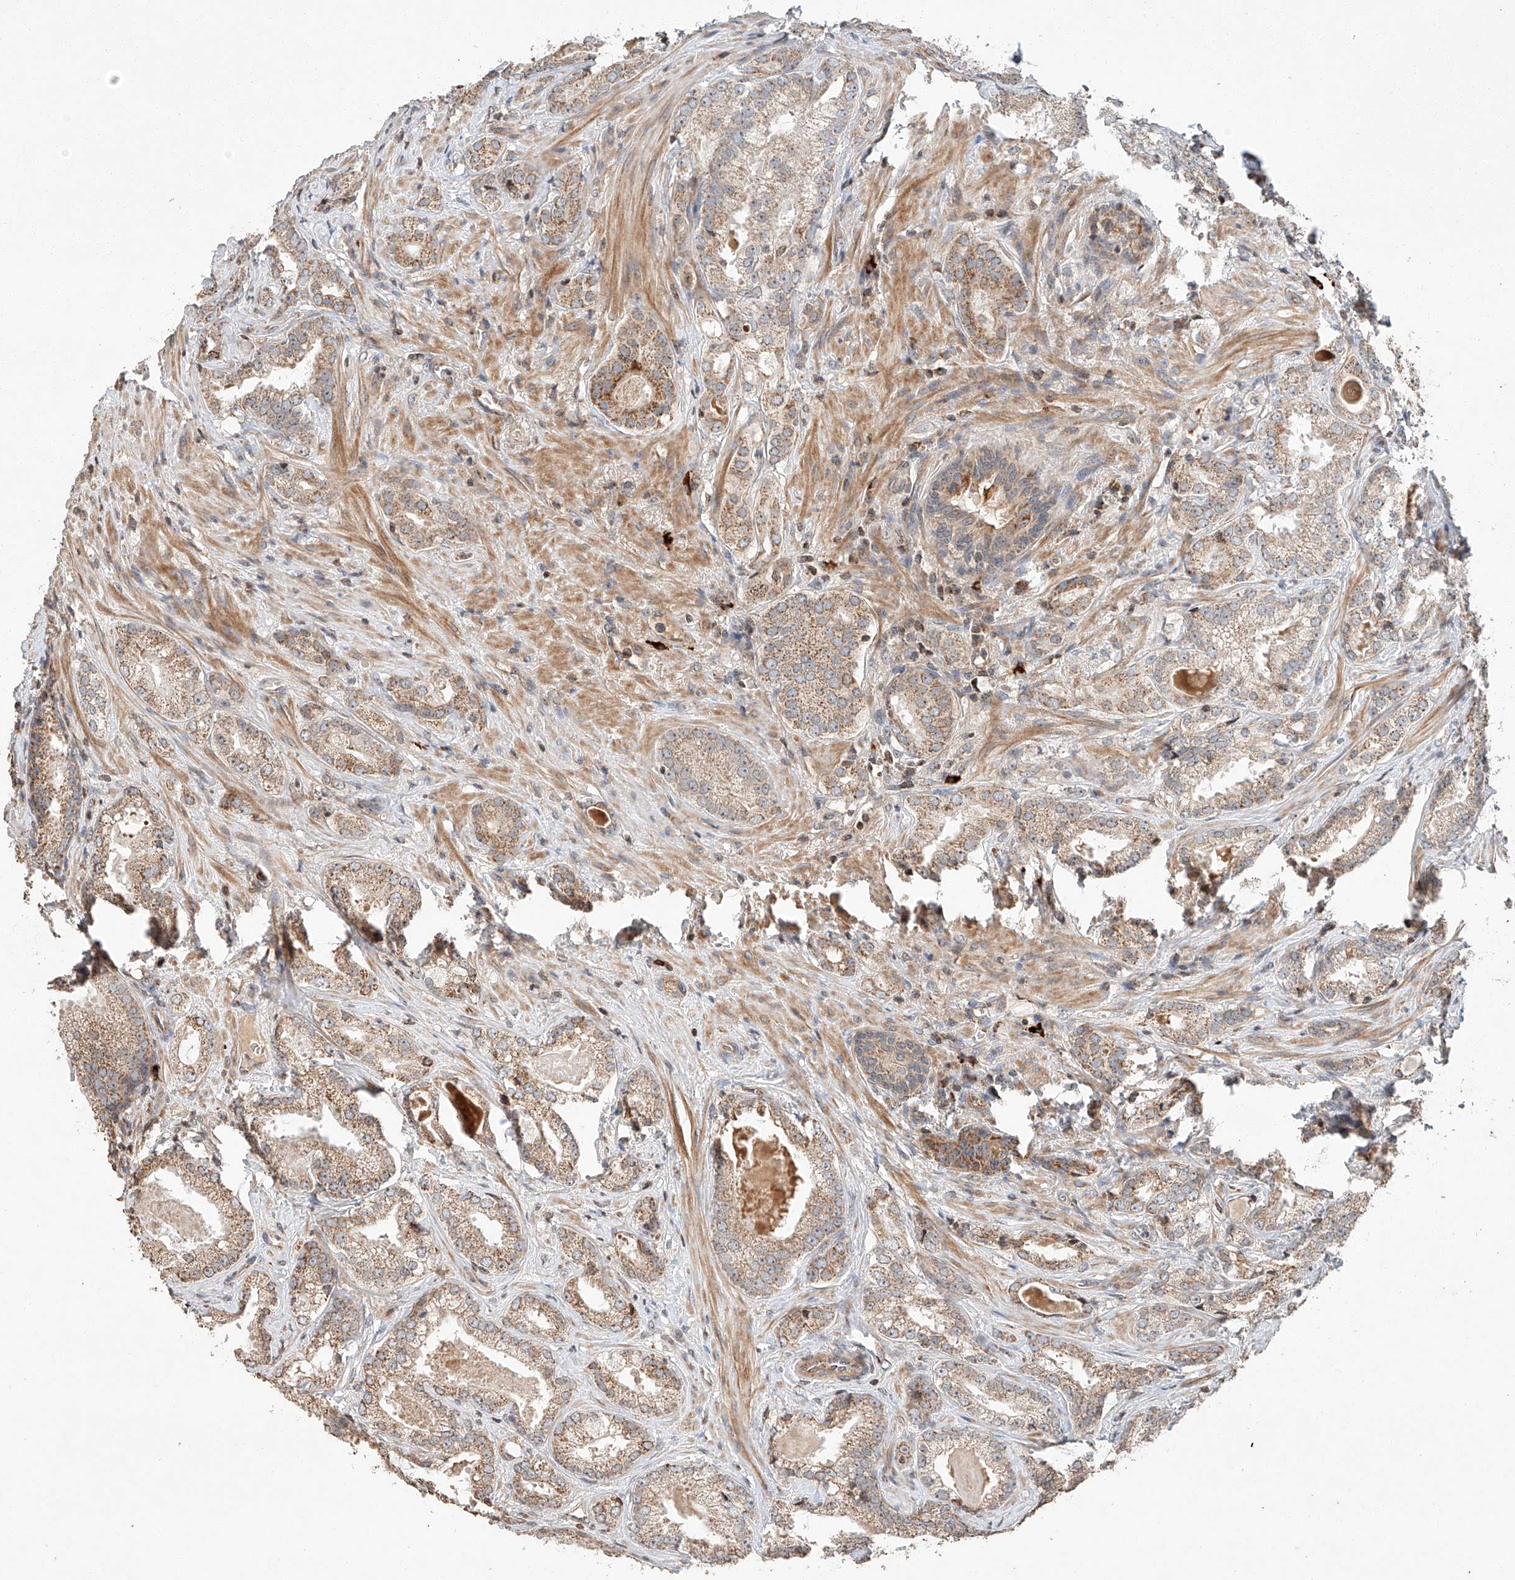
{"staining": {"intensity": "moderate", "quantity": ">75%", "location": "cytoplasmic/membranous"}, "tissue": "prostate cancer", "cell_type": "Tumor cells", "image_type": "cancer", "snomed": [{"axis": "morphology", "description": "Normal morphology"}, {"axis": "morphology", "description": "Adenocarcinoma, Low grade"}, {"axis": "topography", "description": "Prostate"}], "caption": "Immunohistochemical staining of human prostate cancer (adenocarcinoma (low-grade)) demonstrates medium levels of moderate cytoplasmic/membranous staining in about >75% of tumor cells.", "gene": "ARHGAP33", "patient": {"sex": "male", "age": 72}}